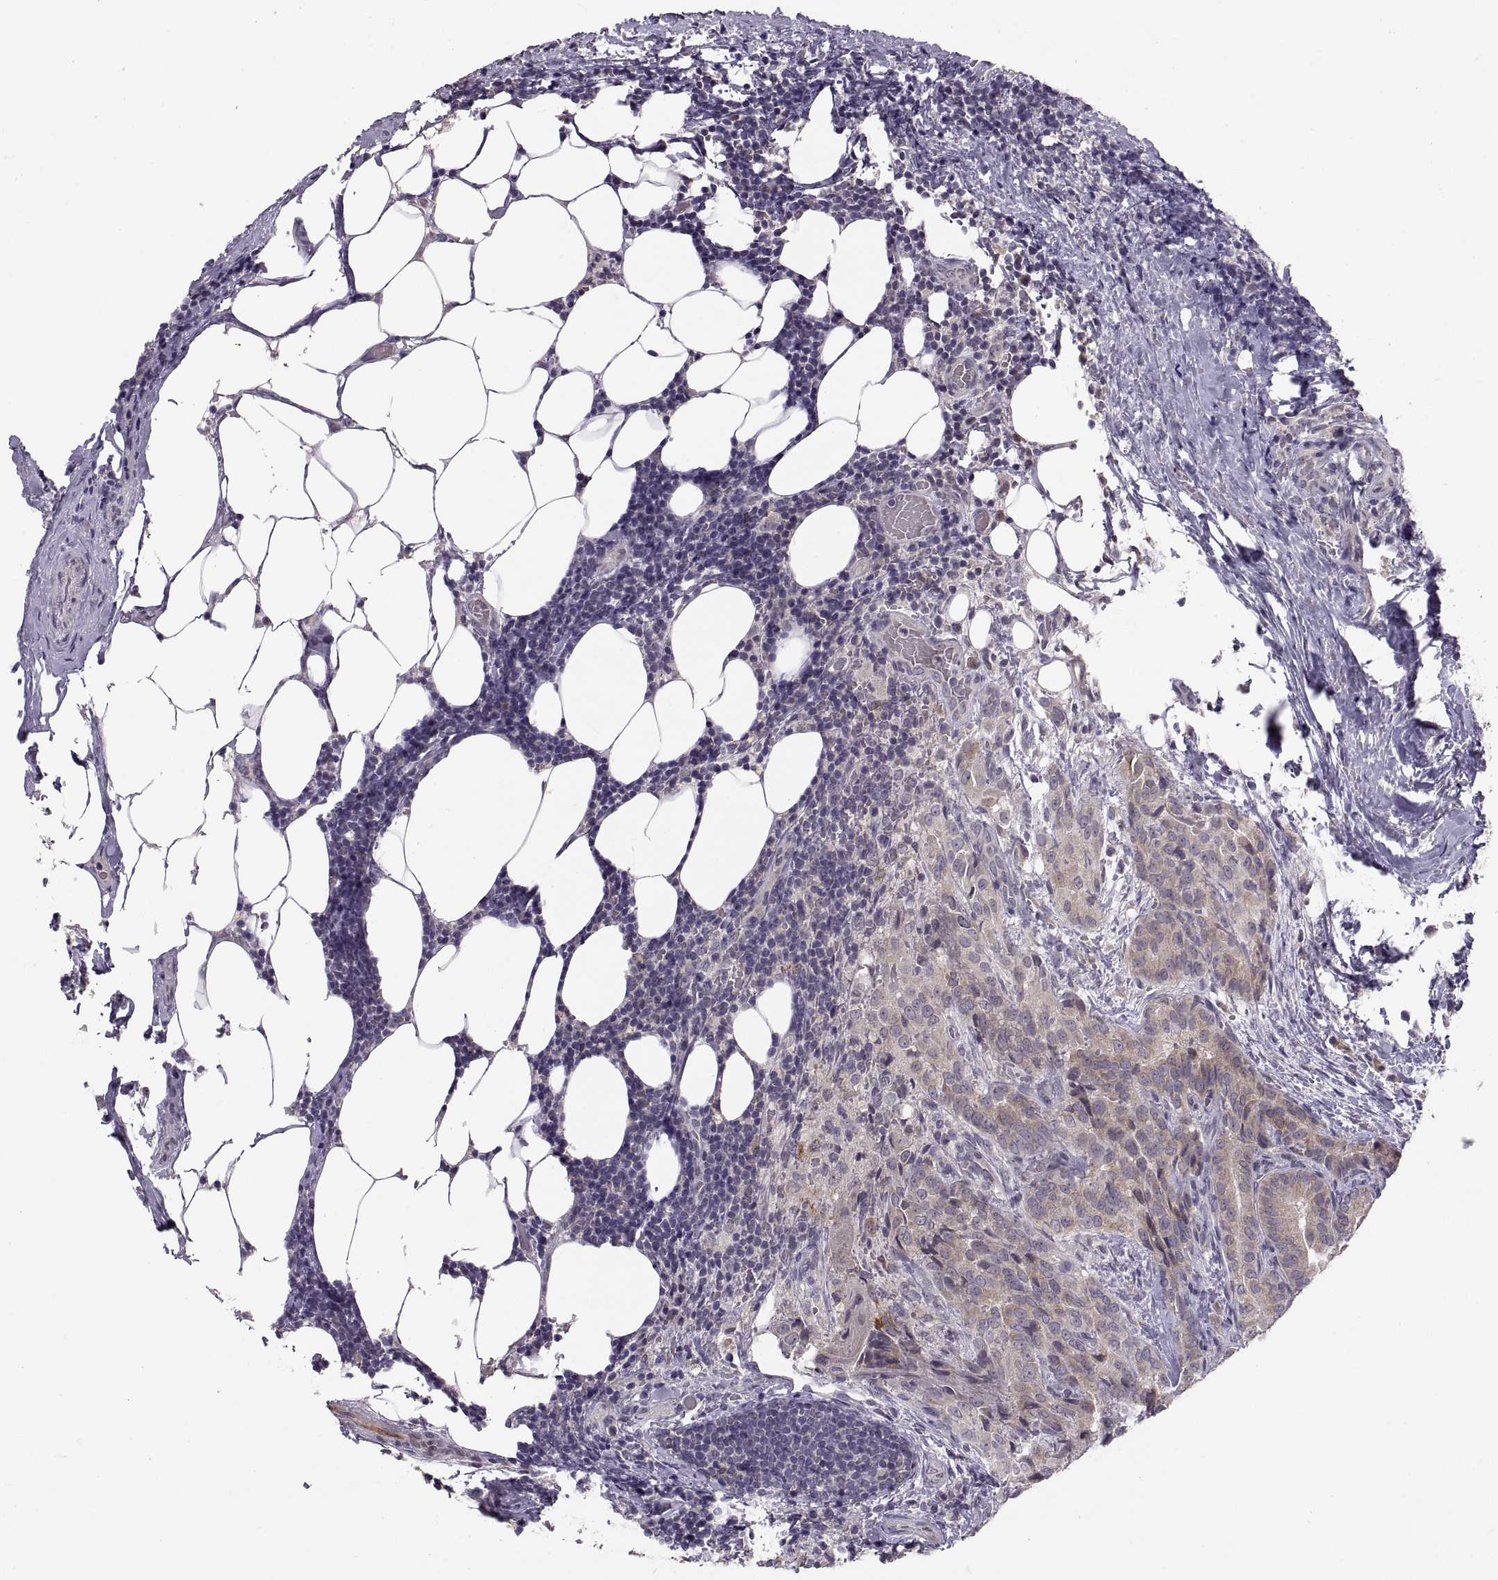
{"staining": {"intensity": "weak", "quantity": ">75%", "location": "cytoplasmic/membranous"}, "tissue": "thyroid cancer", "cell_type": "Tumor cells", "image_type": "cancer", "snomed": [{"axis": "morphology", "description": "Papillary adenocarcinoma, NOS"}, {"axis": "topography", "description": "Thyroid gland"}], "caption": "Thyroid papillary adenocarcinoma tissue reveals weak cytoplasmic/membranous expression in approximately >75% of tumor cells, visualized by immunohistochemistry.", "gene": "HMGCR", "patient": {"sex": "male", "age": 61}}